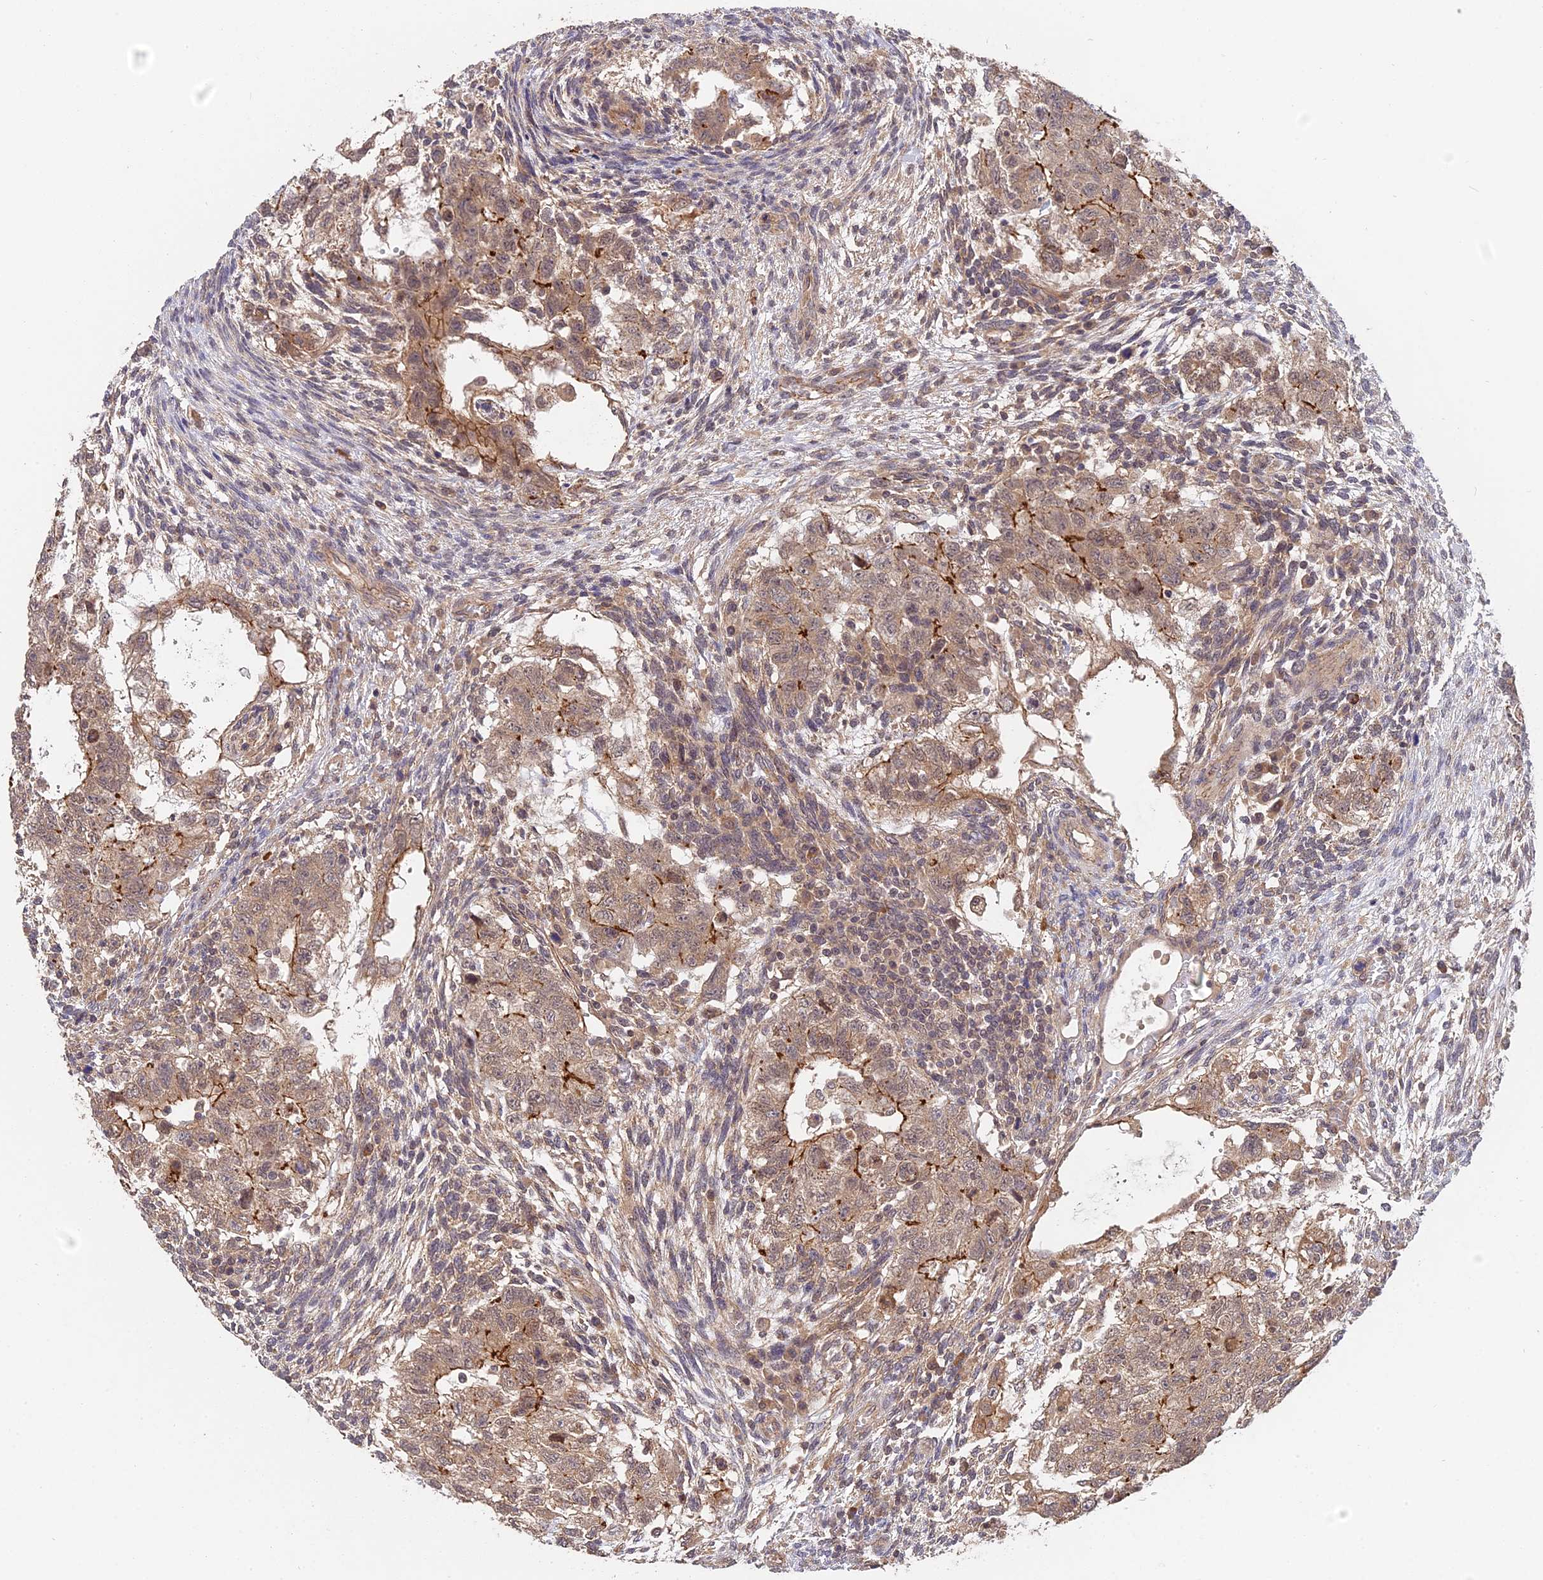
{"staining": {"intensity": "moderate", "quantity": "25%-75%", "location": "cytoplasmic/membranous"}, "tissue": "testis cancer", "cell_type": "Tumor cells", "image_type": "cancer", "snomed": [{"axis": "morphology", "description": "Carcinoma, Embryonal, NOS"}, {"axis": "topography", "description": "Testis"}], "caption": "There is medium levels of moderate cytoplasmic/membranous expression in tumor cells of embryonal carcinoma (testis), as demonstrated by immunohistochemical staining (brown color).", "gene": "ARHGAP40", "patient": {"sex": "male", "age": 37}}